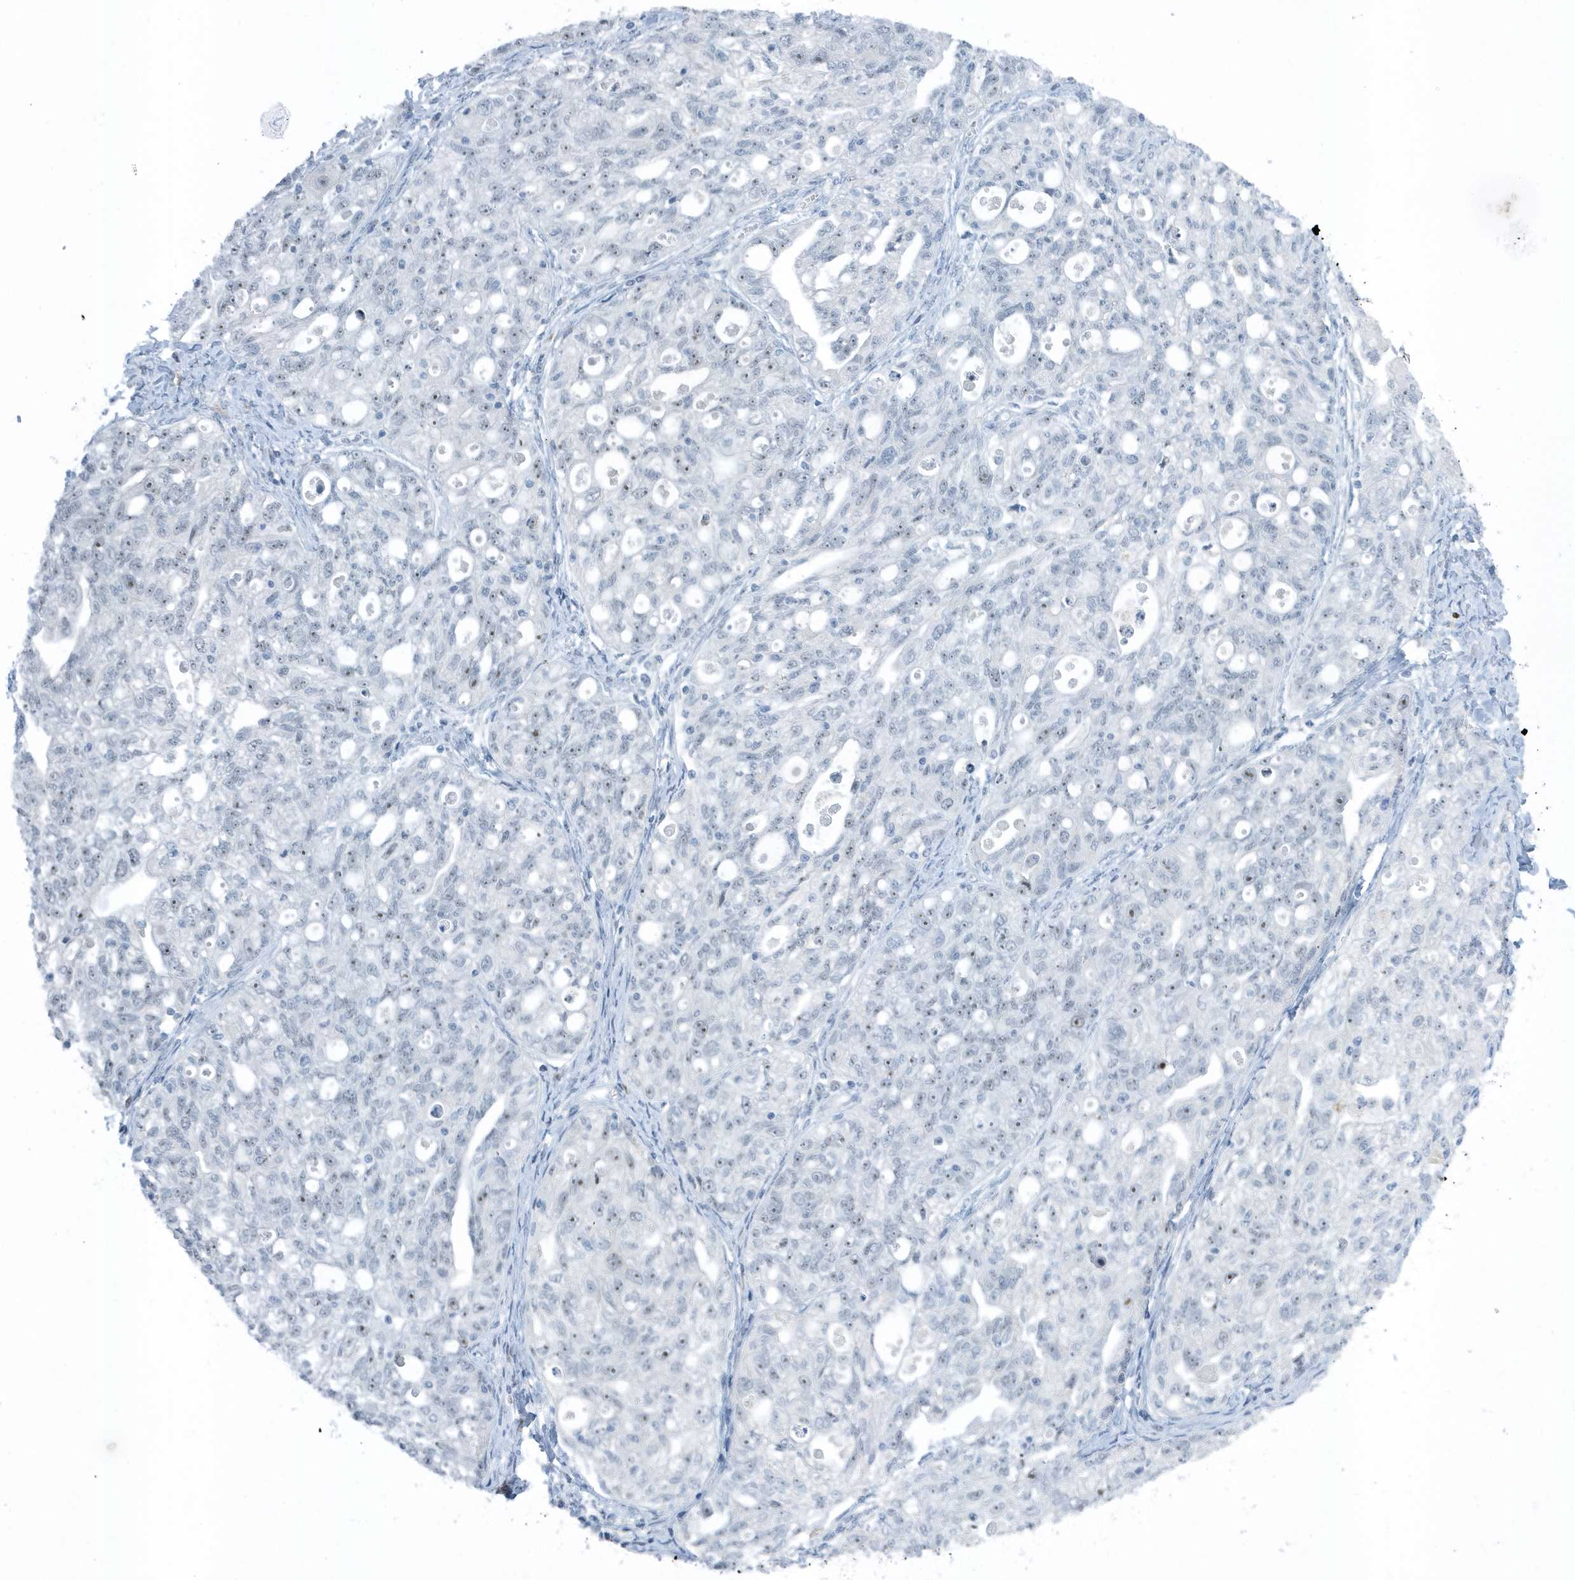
{"staining": {"intensity": "moderate", "quantity": "<25%", "location": "nuclear"}, "tissue": "ovarian cancer", "cell_type": "Tumor cells", "image_type": "cancer", "snomed": [{"axis": "morphology", "description": "Carcinoma, NOS"}, {"axis": "morphology", "description": "Cystadenocarcinoma, serous, NOS"}, {"axis": "topography", "description": "Ovary"}], "caption": "Immunohistochemical staining of ovarian carcinoma shows low levels of moderate nuclear protein expression in approximately <25% of tumor cells.", "gene": "RPF2", "patient": {"sex": "female", "age": 69}}